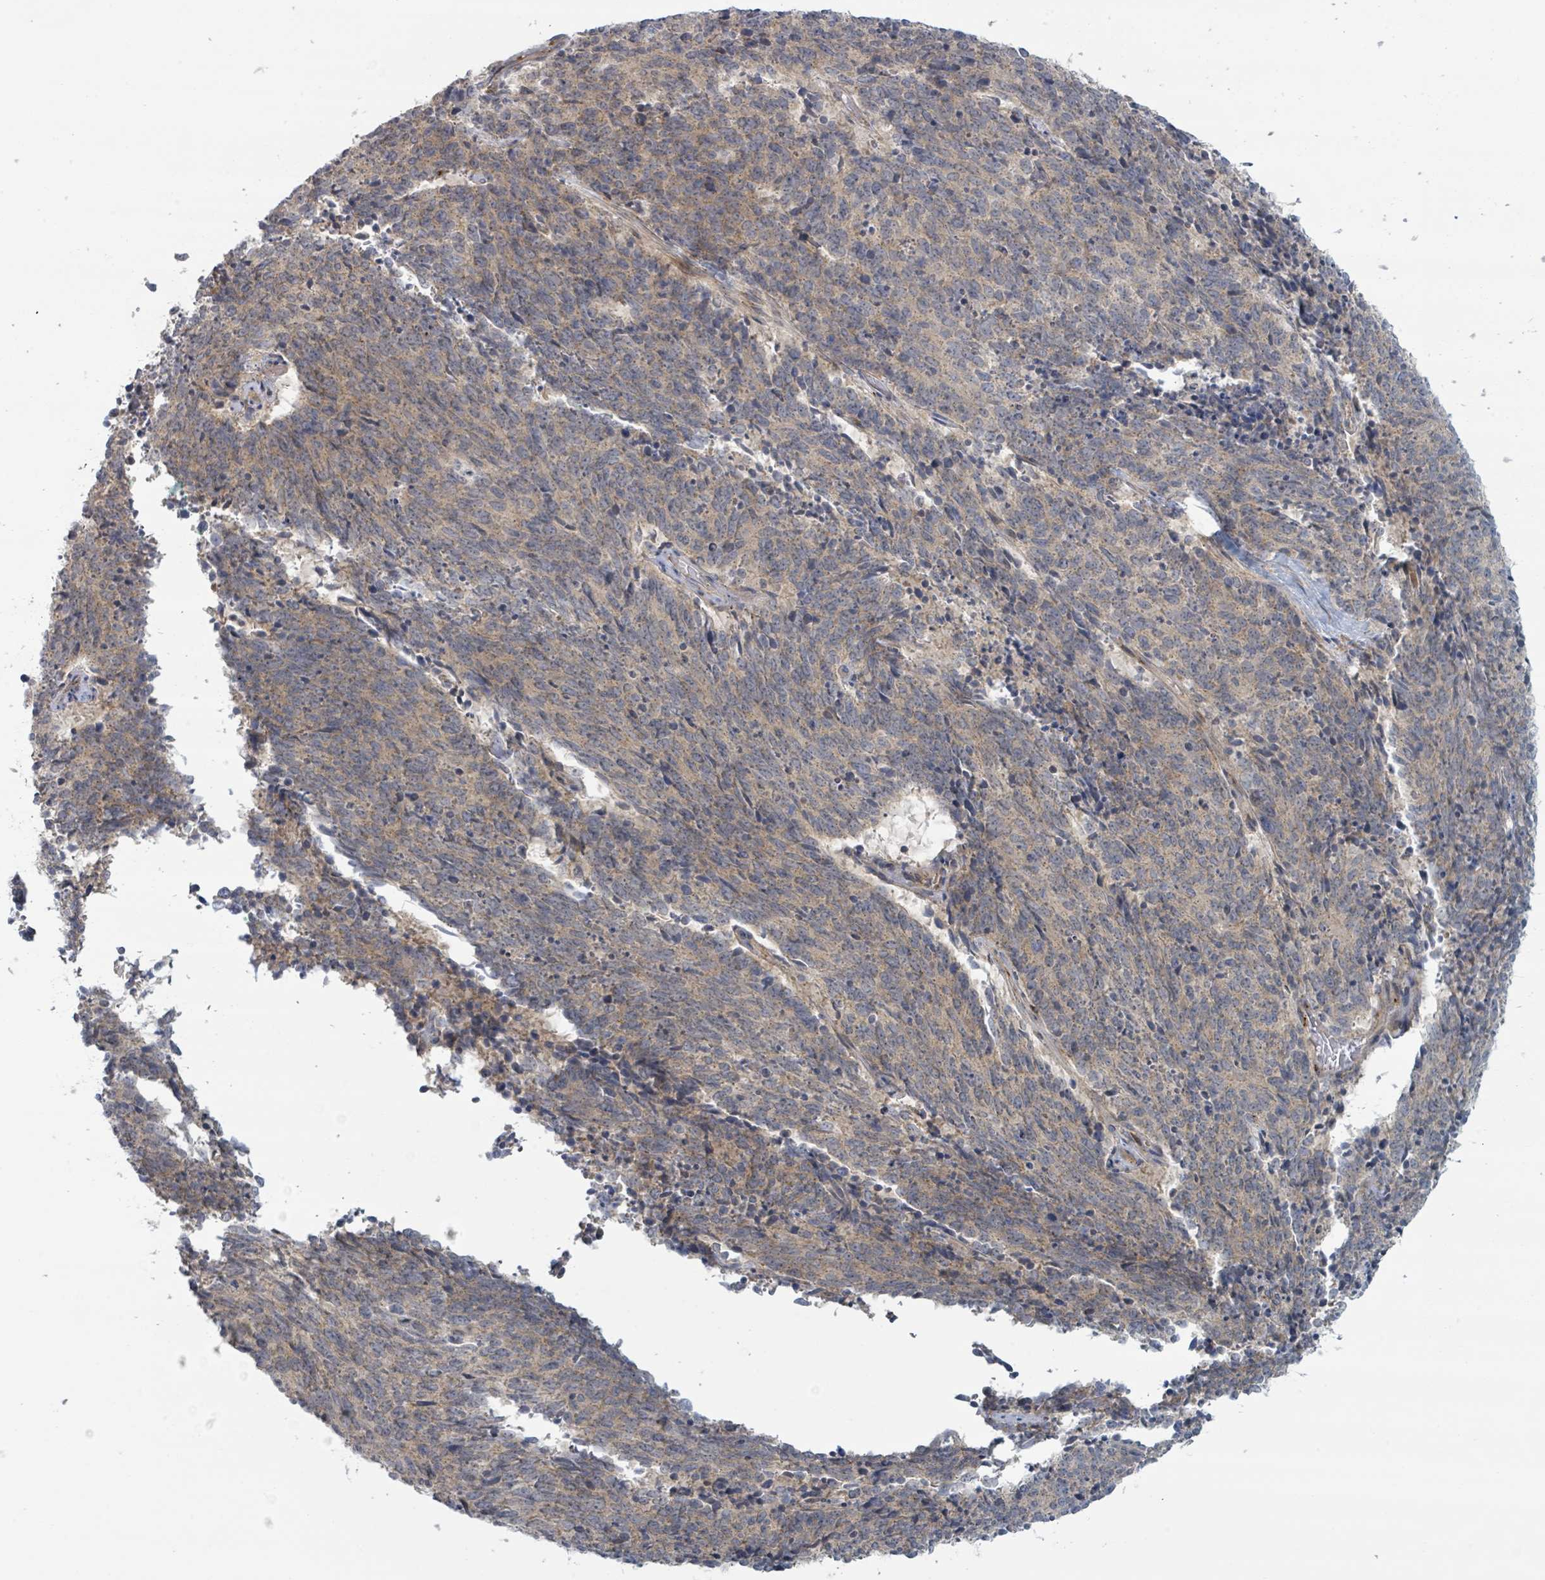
{"staining": {"intensity": "weak", "quantity": "25%-75%", "location": "cytoplasmic/membranous"}, "tissue": "cervical cancer", "cell_type": "Tumor cells", "image_type": "cancer", "snomed": [{"axis": "morphology", "description": "Squamous cell carcinoma, NOS"}, {"axis": "topography", "description": "Cervix"}], "caption": "Cervical cancer stained for a protein displays weak cytoplasmic/membranous positivity in tumor cells.", "gene": "COL5A3", "patient": {"sex": "female", "age": 29}}